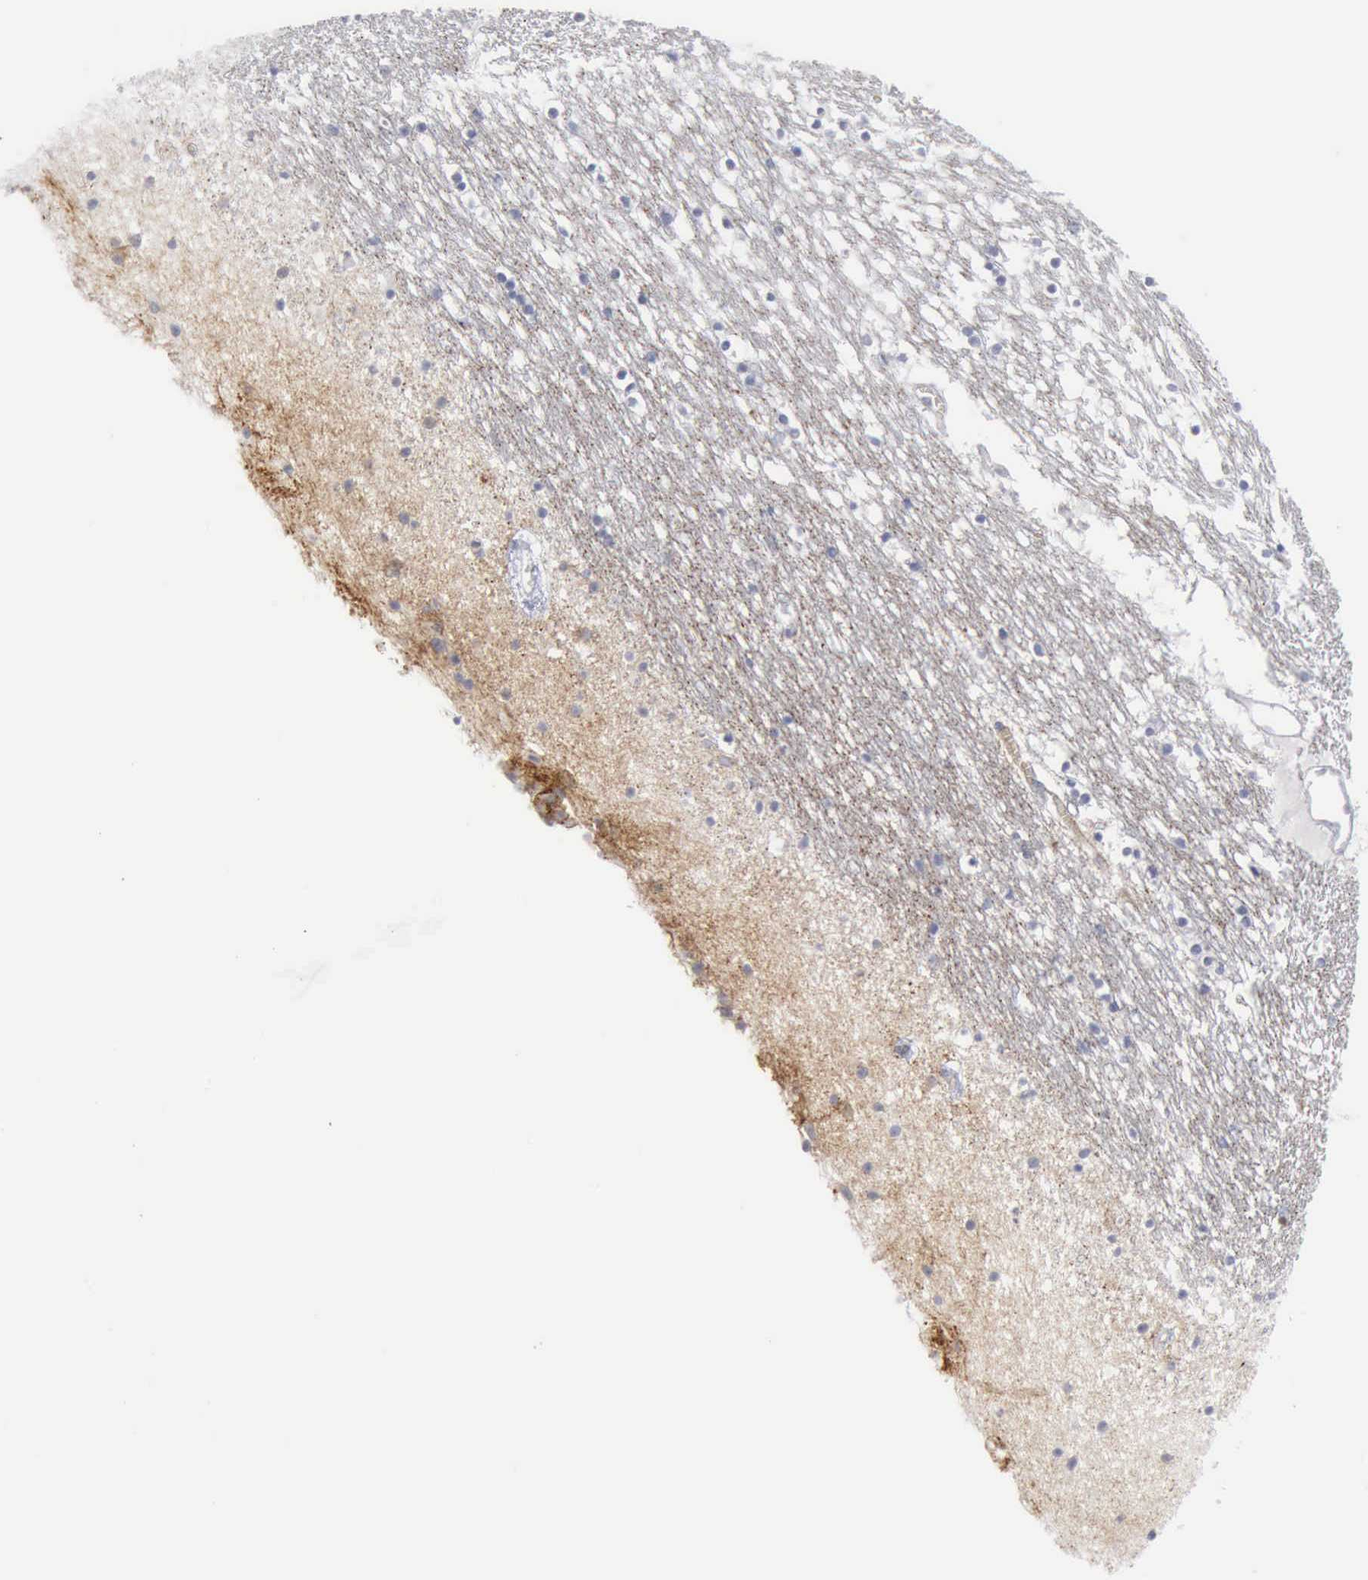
{"staining": {"intensity": "negative", "quantity": "none", "location": "none"}, "tissue": "caudate", "cell_type": "Glial cells", "image_type": "normal", "snomed": [{"axis": "morphology", "description": "Normal tissue, NOS"}, {"axis": "topography", "description": "Lateral ventricle wall"}], "caption": "Immunohistochemistry image of normal caudate: caudate stained with DAB demonstrates no significant protein expression in glial cells.", "gene": "MCM5", "patient": {"sex": "male", "age": 45}}